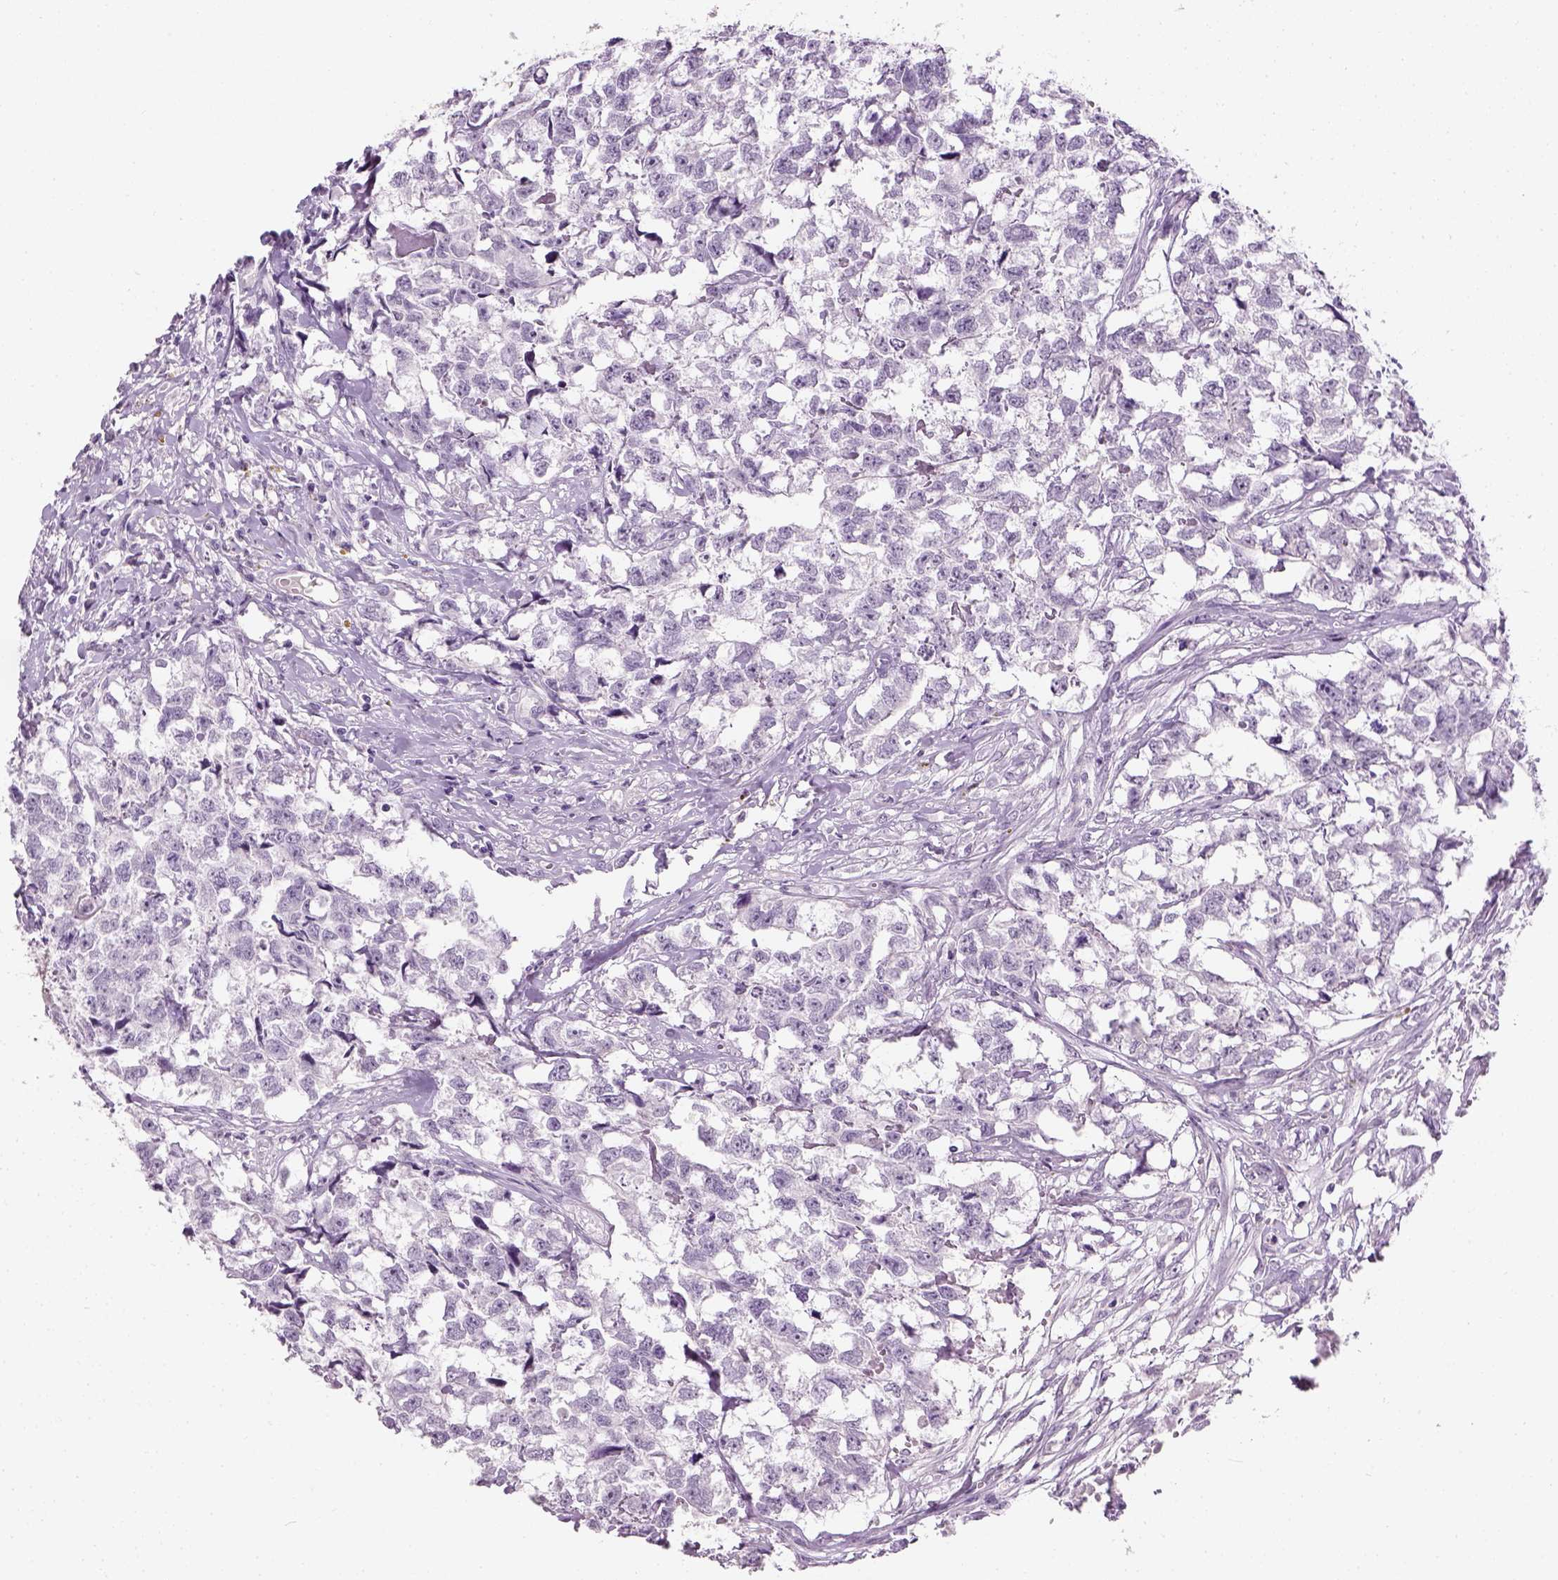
{"staining": {"intensity": "negative", "quantity": "none", "location": "none"}, "tissue": "testis cancer", "cell_type": "Tumor cells", "image_type": "cancer", "snomed": [{"axis": "morphology", "description": "Carcinoma, Embryonal, NOS"}, {"axis": "morphology", "description": "Teratoma, malignant, NOS"}, {"axis": "topography", "description": "Testis"}], "caption": "The histopathology image shows no significant expression in tumor cells of embryonal carcinoma (testis). (Stains: DAB (3,3'-diaminobenzidine) immunohistochemistry (IHC) with hematoxylin counter stain, Microscopy: brightfield microscopy at high magnification).", "gene": "TH", "patient": {"sex": "male", "age": 44}}